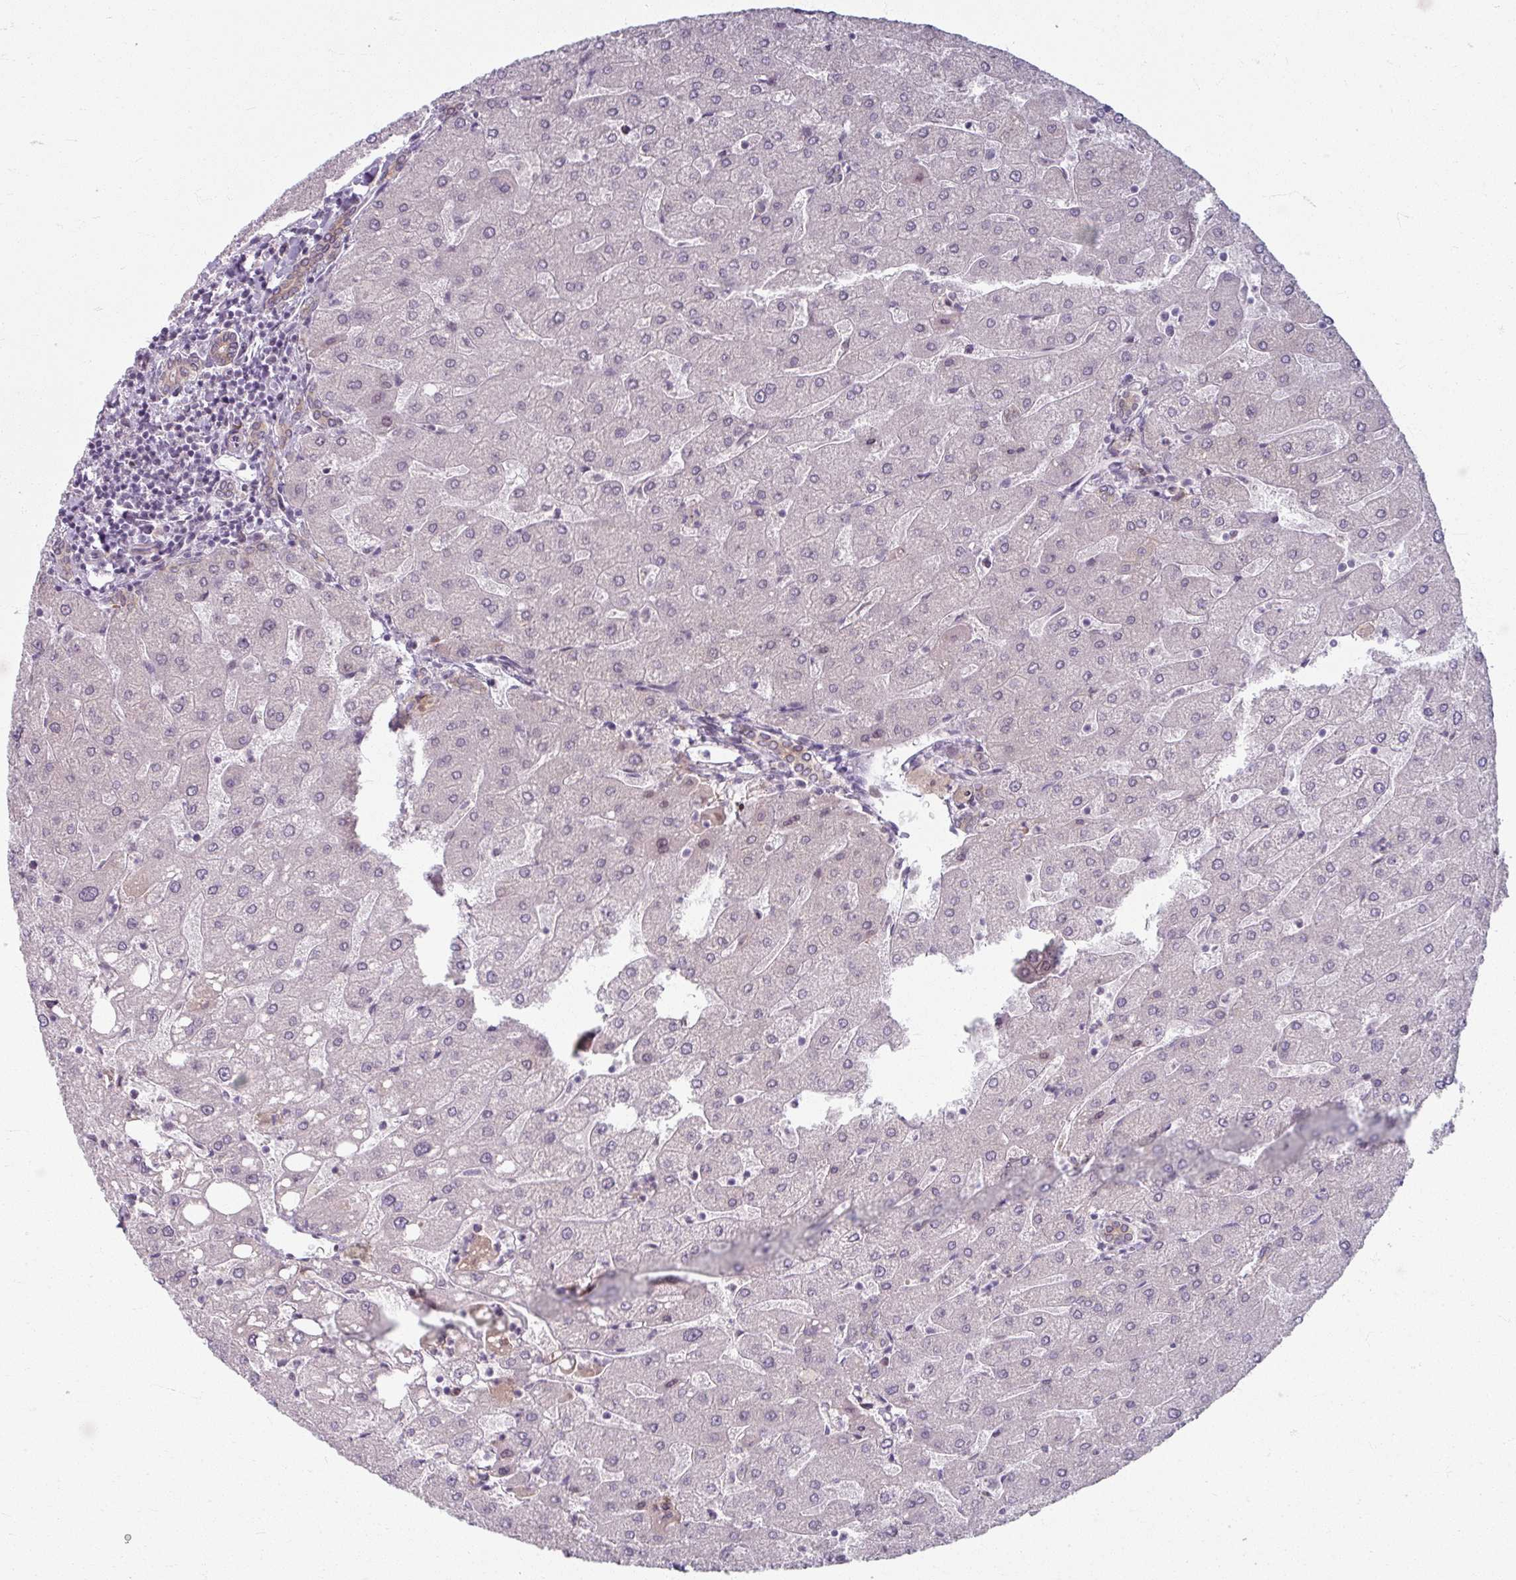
{"staining": {"intensity": "moderate", "quantity": "25%-75%", "location": "cytoplasmic/membranous"}, "tissue": "liver", "cell_type": "Cholangiocytes", "image_type": "normal", "snomed": [{"axis": "morphology", "description": "Normal tissue, NOS"}, {"axis": "topography", "description": "Liver"}], "caption": "A medium amount of moderate cytoplasmic/membranous staining is present in approximately 25%-75% of cholangiocytes in unremarkable liver. (Stains: DAB in brown, nuclei in blue, Microscopy: brightfield microscopy at high magnification).", "gene": "KLC3", "patient": {"sex": "male", "age": 67}}